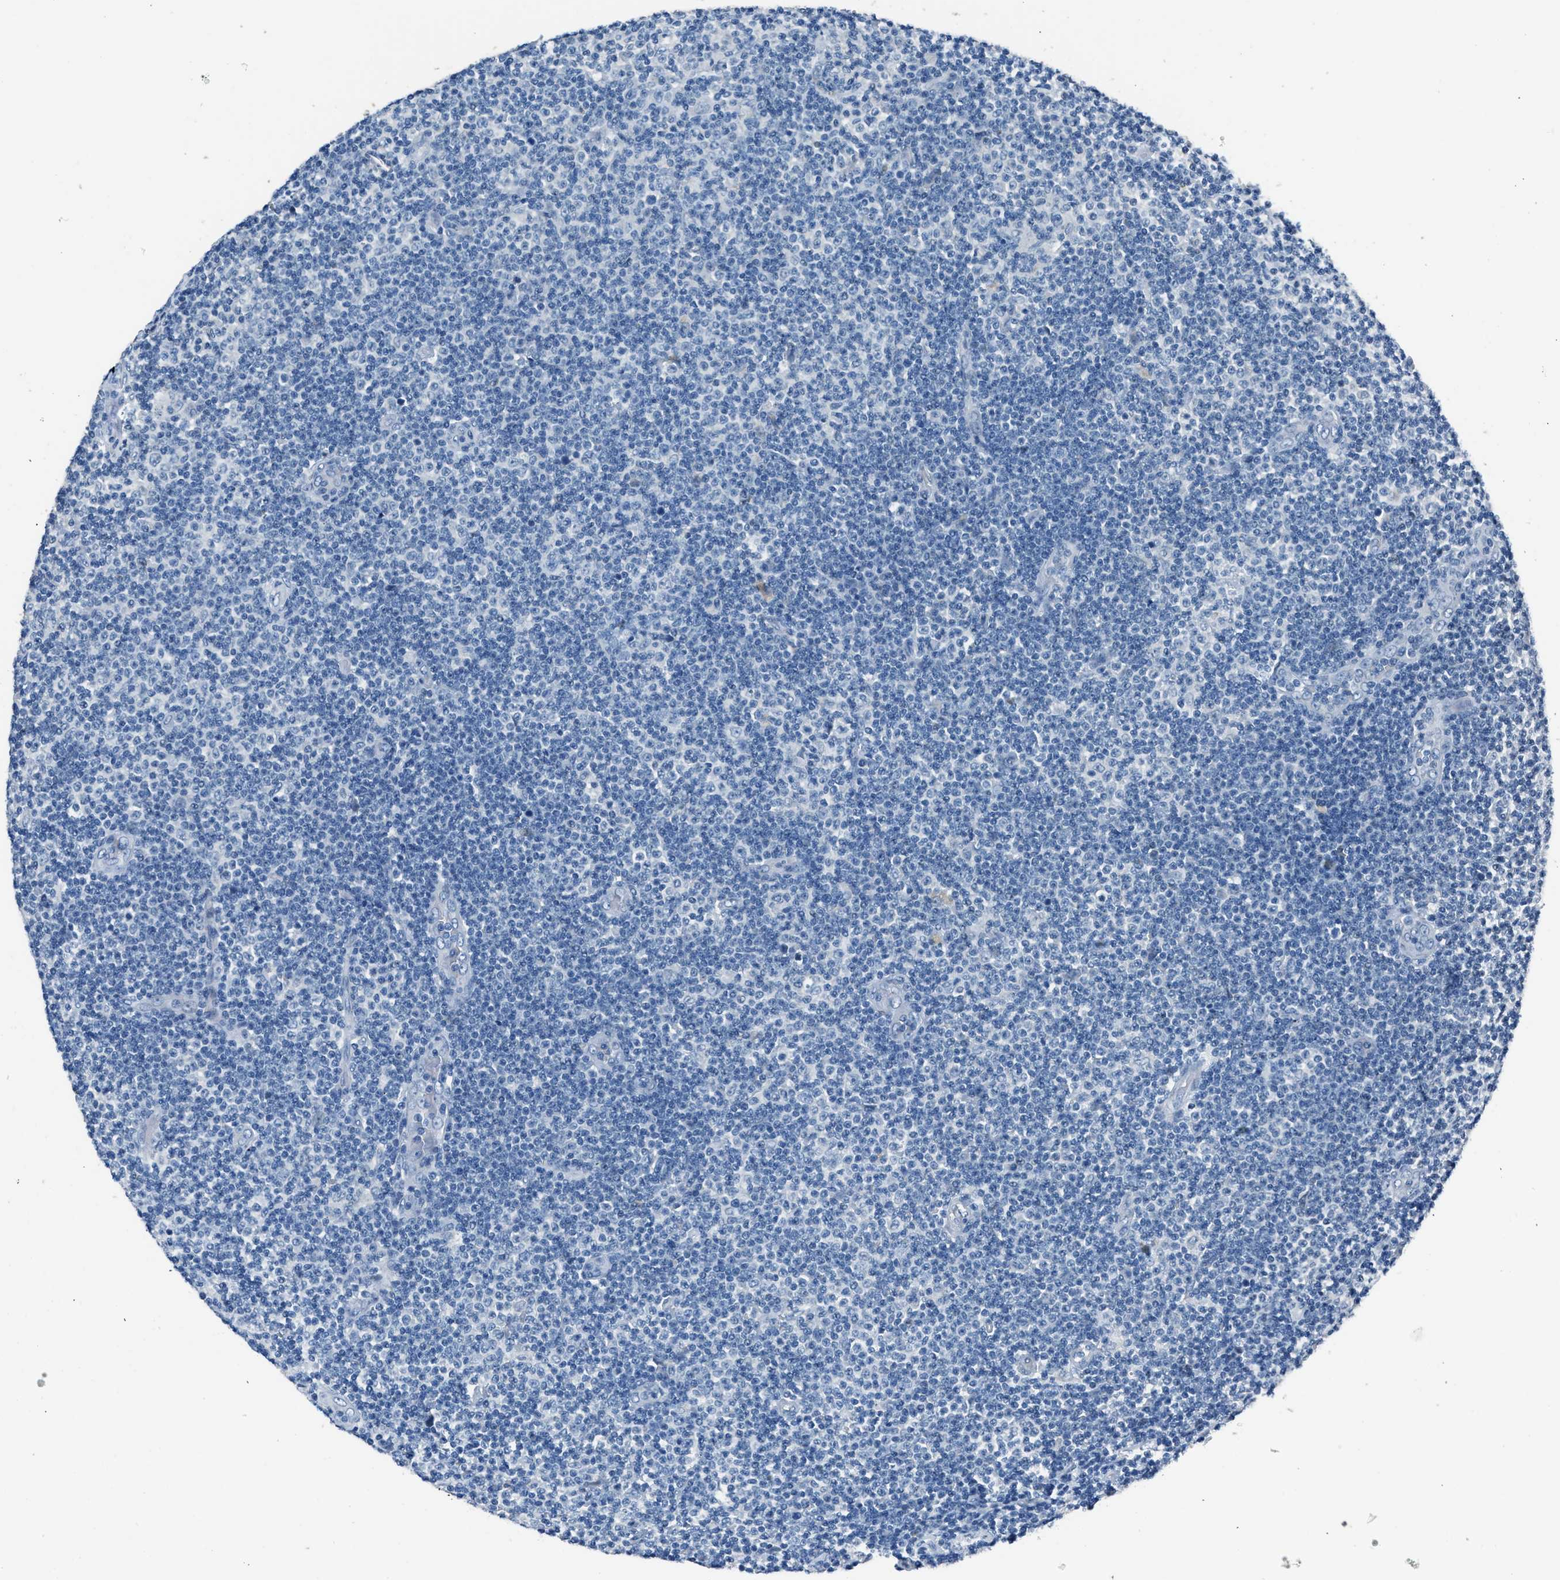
{"staining": {"intensity": "negative", "quantity": "none", "location": "none"}, "tissue": "lymphoma", "cell_type": "Tumor cells", "image_type": "cancer", "snomed": [{"axis": "morphology", "description": "Malignant lymphoma, non-Hodgkin's type, Low grade"}, {"axis": "topography", "description": "Lymph node"}], "caption": "IHC of human low-grade malignant lymphoma, non-Hodgkin's type exhibits no staining in tumor cells.", "gene": "RNF41", "patient": {"sex": "male", "age": 83}}